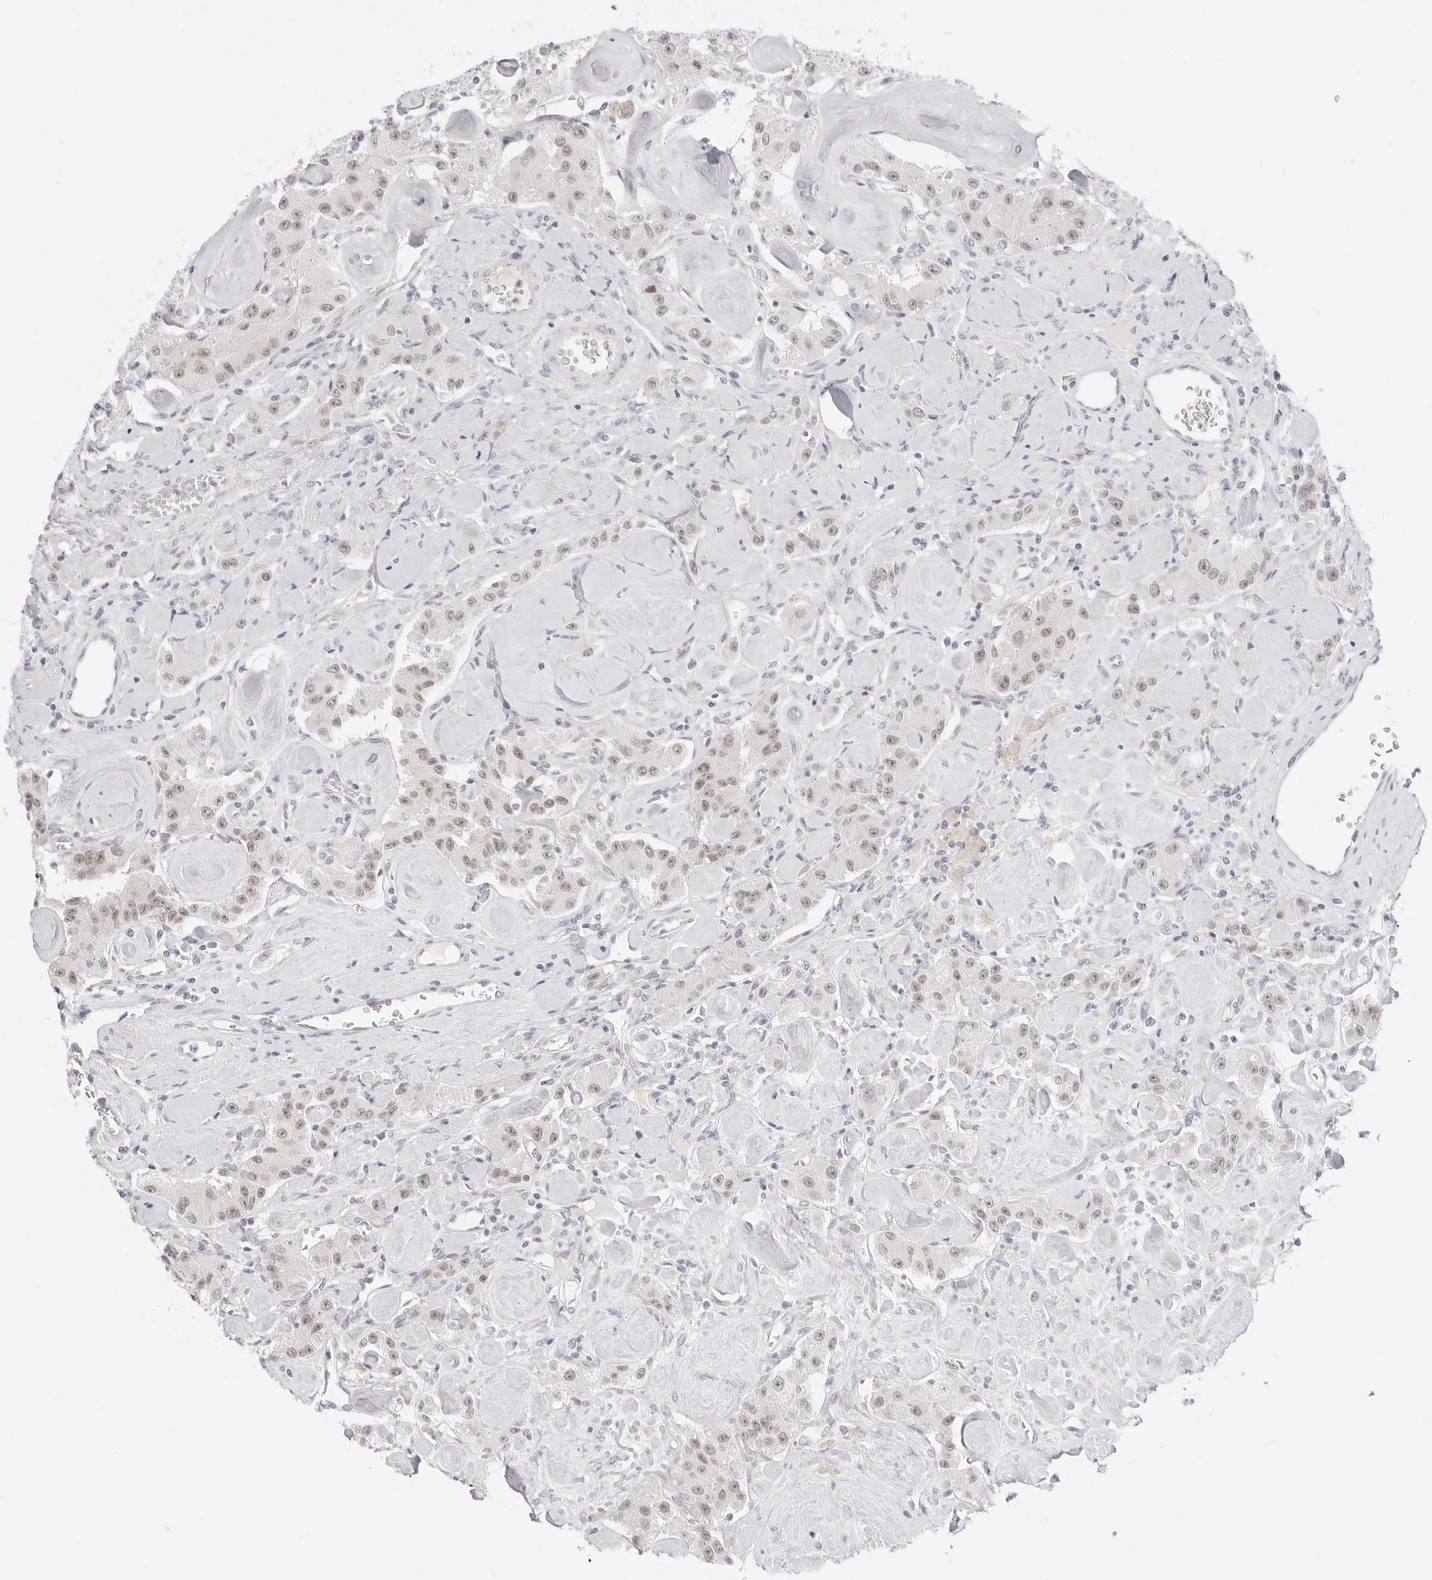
{"staining": {"intensity": "weak", "quantity": "25%-75%", "location": "nuclear"}, "tissue": "carcinoid", "cell_type": "Tumor cells", "image_type": "cancer", "snomed": [{"axis": "morphology", "description": "Carcinoid, malignant, NOS"}, {"axis": "topography", "description": "Pancreas"}], "caption": "This histopathology image demonstrates IHC staining of human malignant carcinoid, with low weak nuclear expression in about 25%-75% of tumor cells.", "gene": "MED18", "patient": {"sex": "male", "age": 41}}